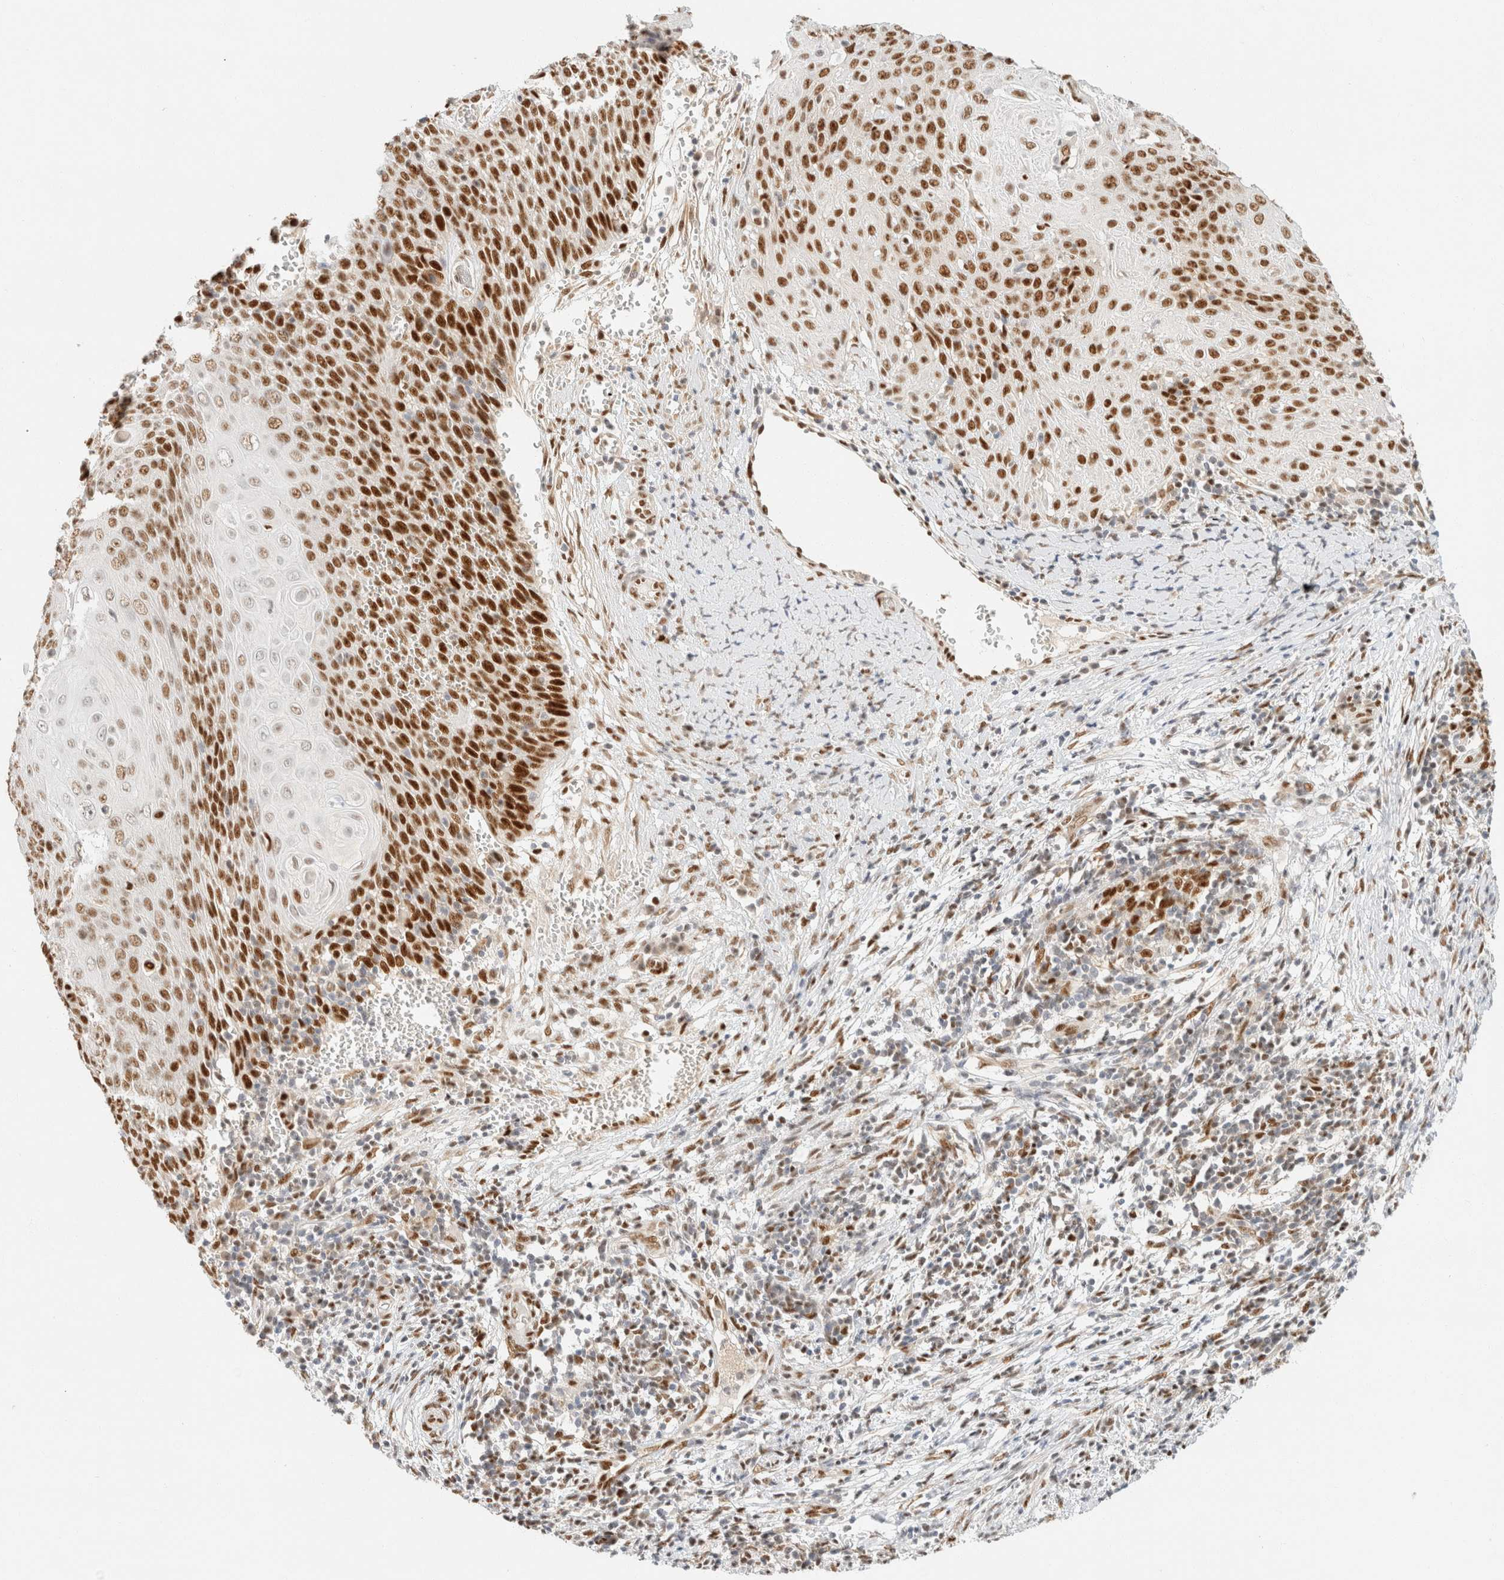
{"staining": {"intensity": "strong", "quantity": ">75%", "location": "nuclear"}, "tissue": "cervical cancer", "cell_type": "Tumor cells", "image_type": "cancer", "snomed": [{"axis": "morphology", "description": "Squamous cell carcinoma, NOS"}, {"axis": "topography", "description": "Cervix"}], "caption": "This micrograph shows cervical cancer (squamous cell carcinoma) stained with IHC to label a protein in brown. The nuclear of tumor cells show strong positivity for the protein. Nuclei are counter-stained blue.", "gene": "ZNF768", "patient": {"sex": "female", "age": 39}}